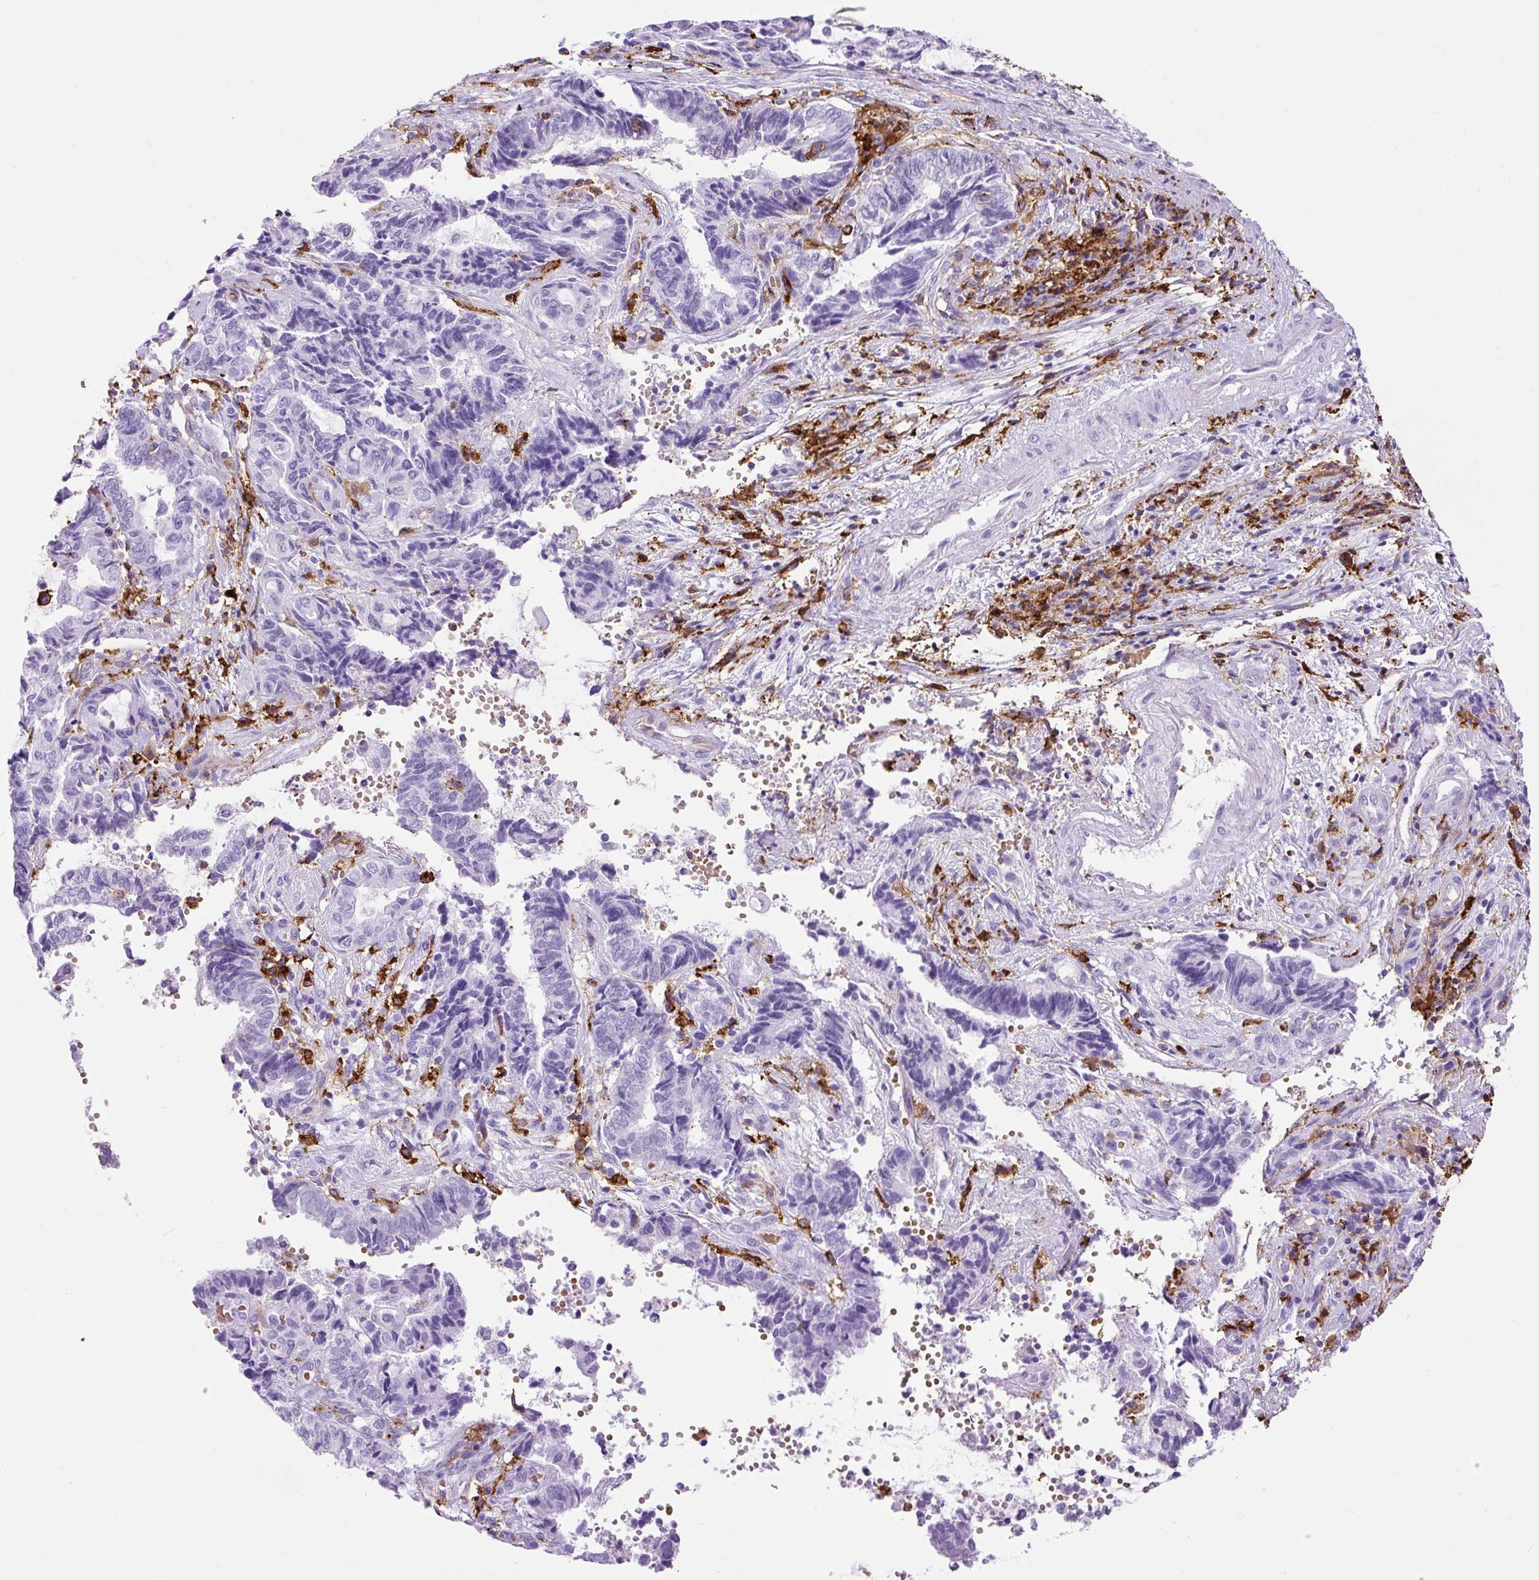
{"staining": {"intensity": "negative", "quantity": "none", "location": "none"}, "tissue": "endometrial cancer", "cell_type": "Tumor cells", "image_type": "cancer", "snomed": [{"axis": "morphology", "description": "Adenocarcinoma, NOS"}, {"axis": "topography", "description": "Uterus"}, {"axis": "topography", "description": "Endometrium"}], "caption": "This histopathology image is of endometrial cancer (adenocarcinoma) stained with IHC to label a protein in brown with the nuclei are counter-stained blue. There is no staining in tumor cells.", "gene": "HLA-DRA", "patient": {"sex": "female", "age": 70}}